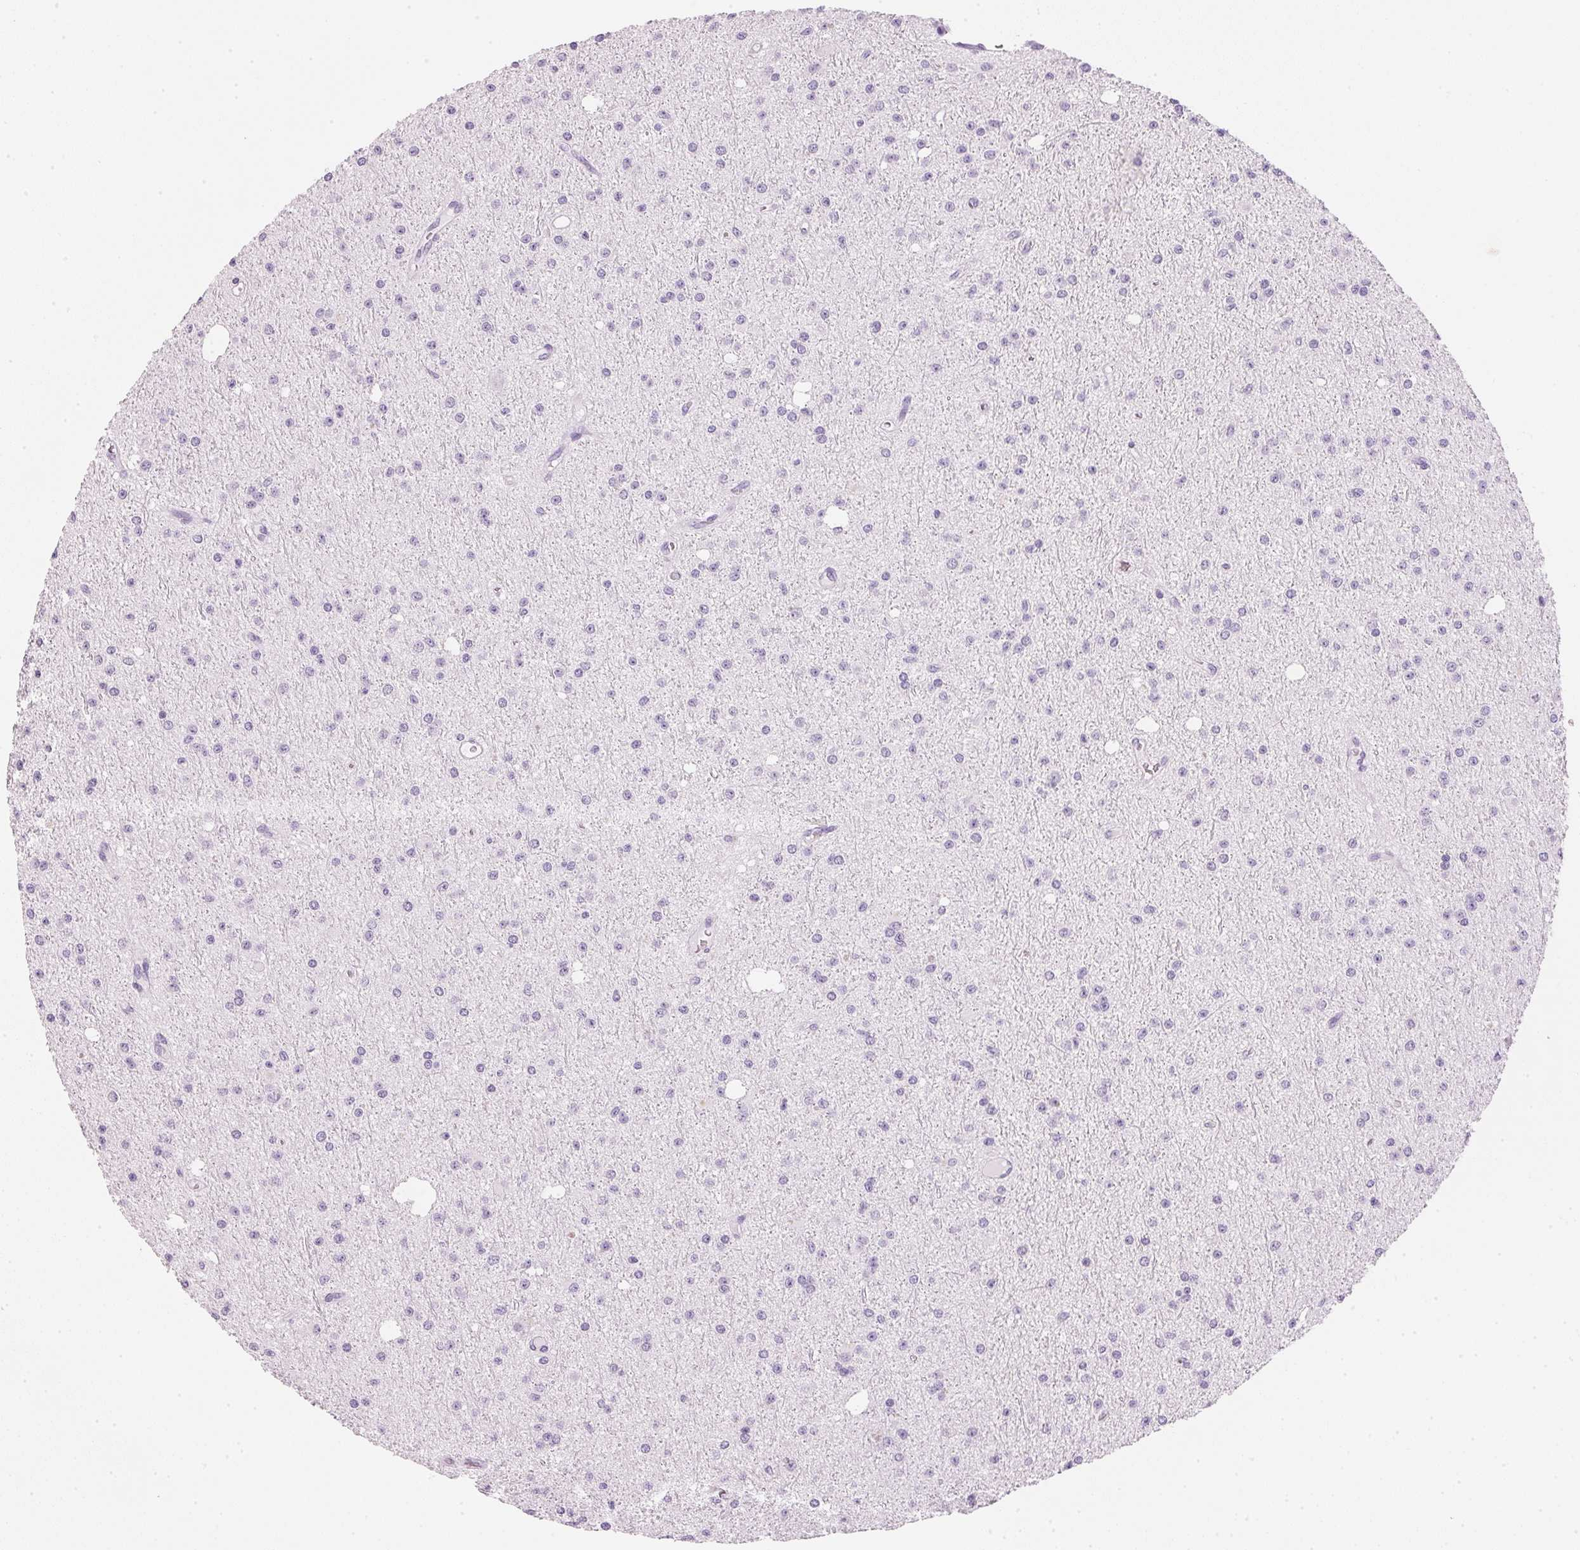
{"staining": {"intensity": "negative", "quantity": "none", "location": "none"}, "tissue": "glioma", "cell_type": "Tumor cells", "image_type": "cancer", "snomed": [{"axis": "morphology", "description": "Glioma, malignant, Low grade"}, {"axis": "topography", "description": "Brain"}], "caption": "Immunohistochemical staining of human malignant low-grade glioma shows no significant expression in tumor cells.", "gene": "IGFBP1", "patient": {"sex": "male", "age": 27}}